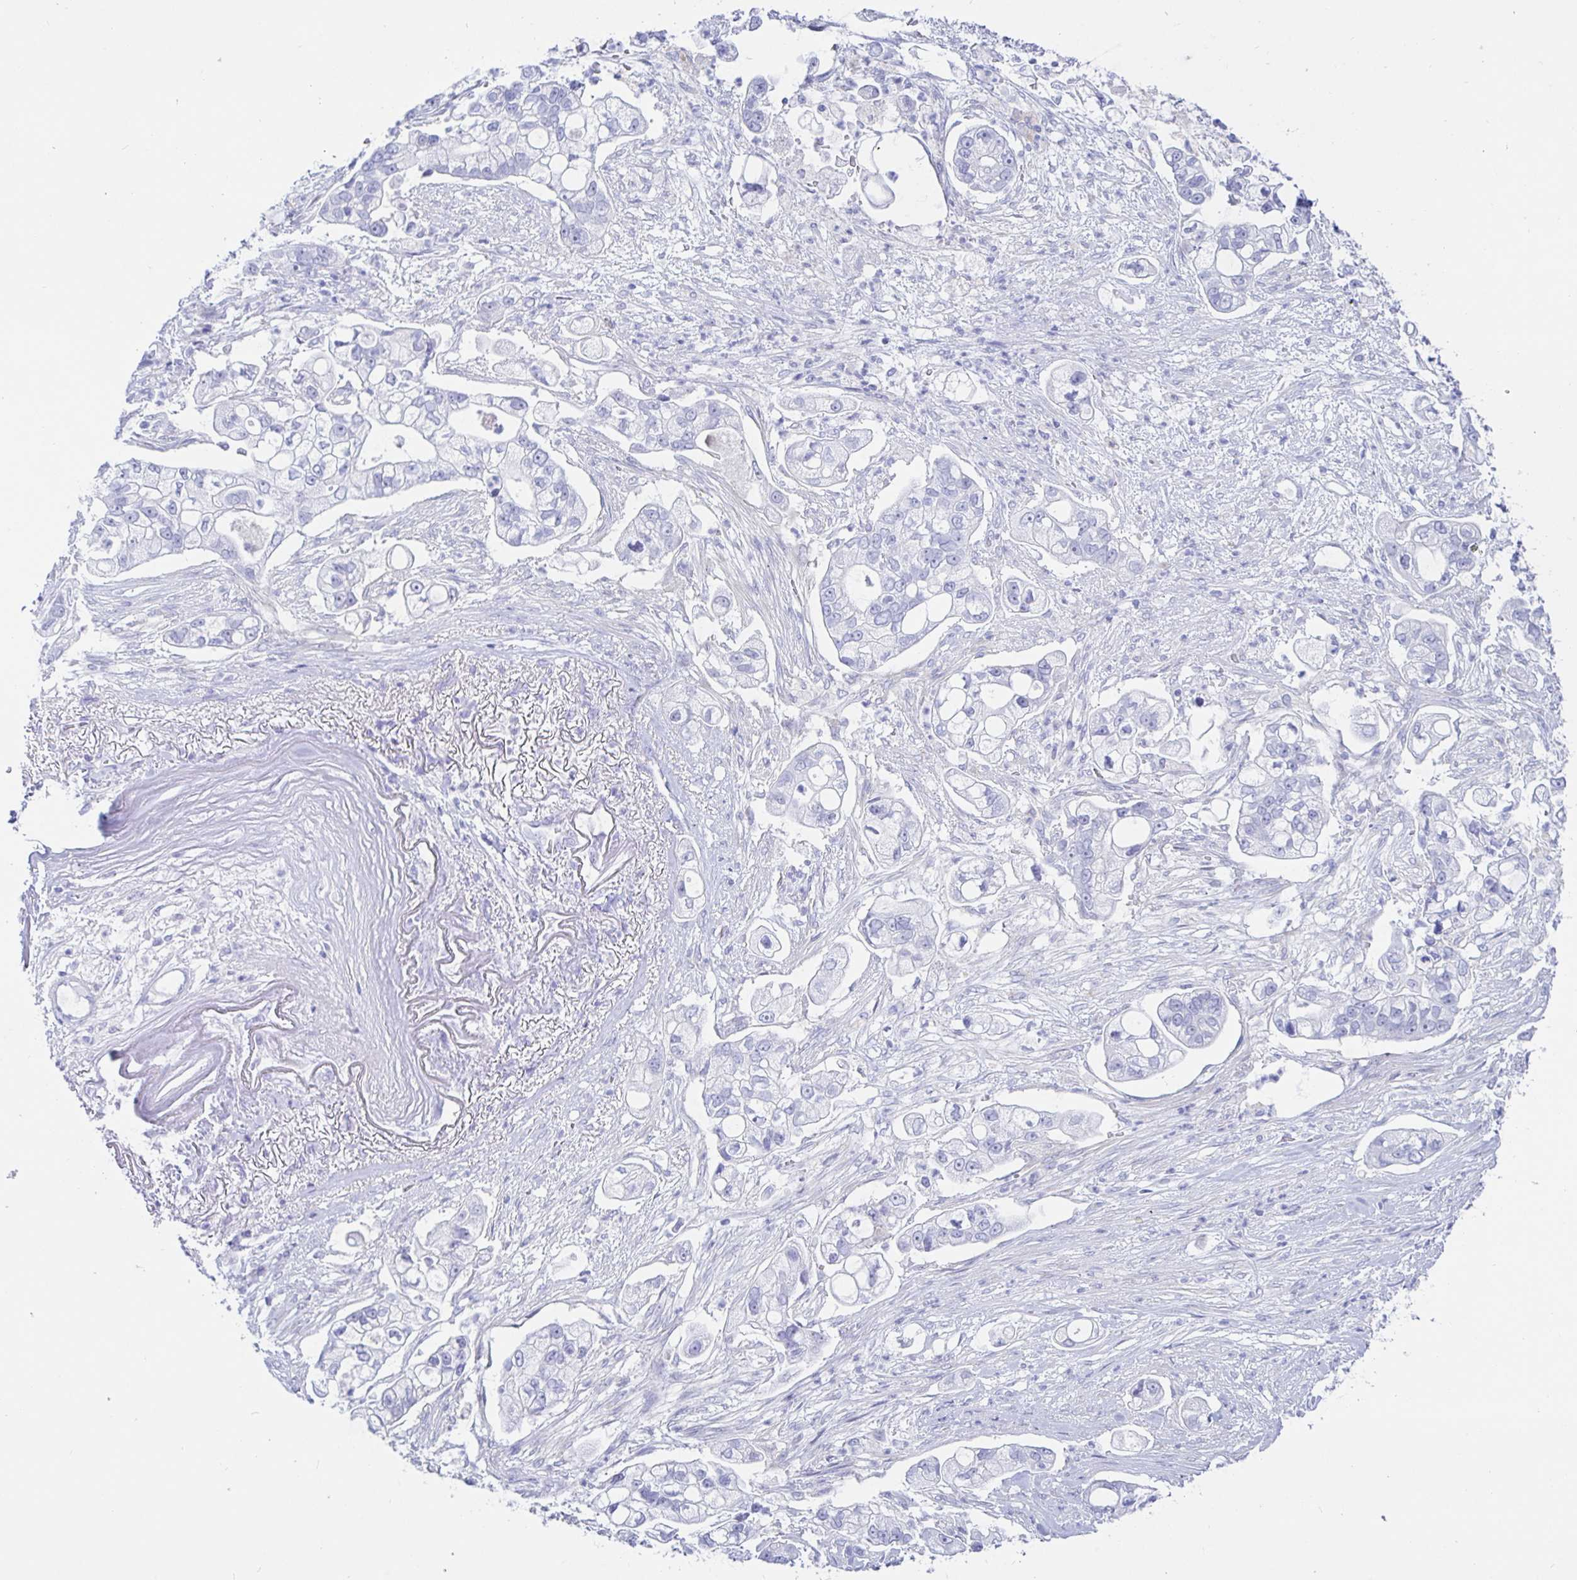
{"staining": {"intensity": "negative", "quantity": "none", "location": "none"}, "tissue": "pancreatic cancer", "cell_type": "Tumor cells", "image_type": "cancer", "snomed": [{"axis": "morphology", "description": "Adenocarcinoma, NOS"}, {"axis": "topography", "description": "Pancreas"}], "caption": "High magnification brightfield microscopy of pancreatic cancer (adenocarcinoma) stained with DAB (brown) and counterstained with hematoxylin (blue): tumor cells show no significant expression. (Stains: DAB (3,3'-diaminobenzidine) immunohistochemistry (IHC) with hematoxylin counter stain, Microscopy: brightfield microscopy at high magnification).", "gene": "KCNH6", "patient": {"sex": "female", "age": 69}}